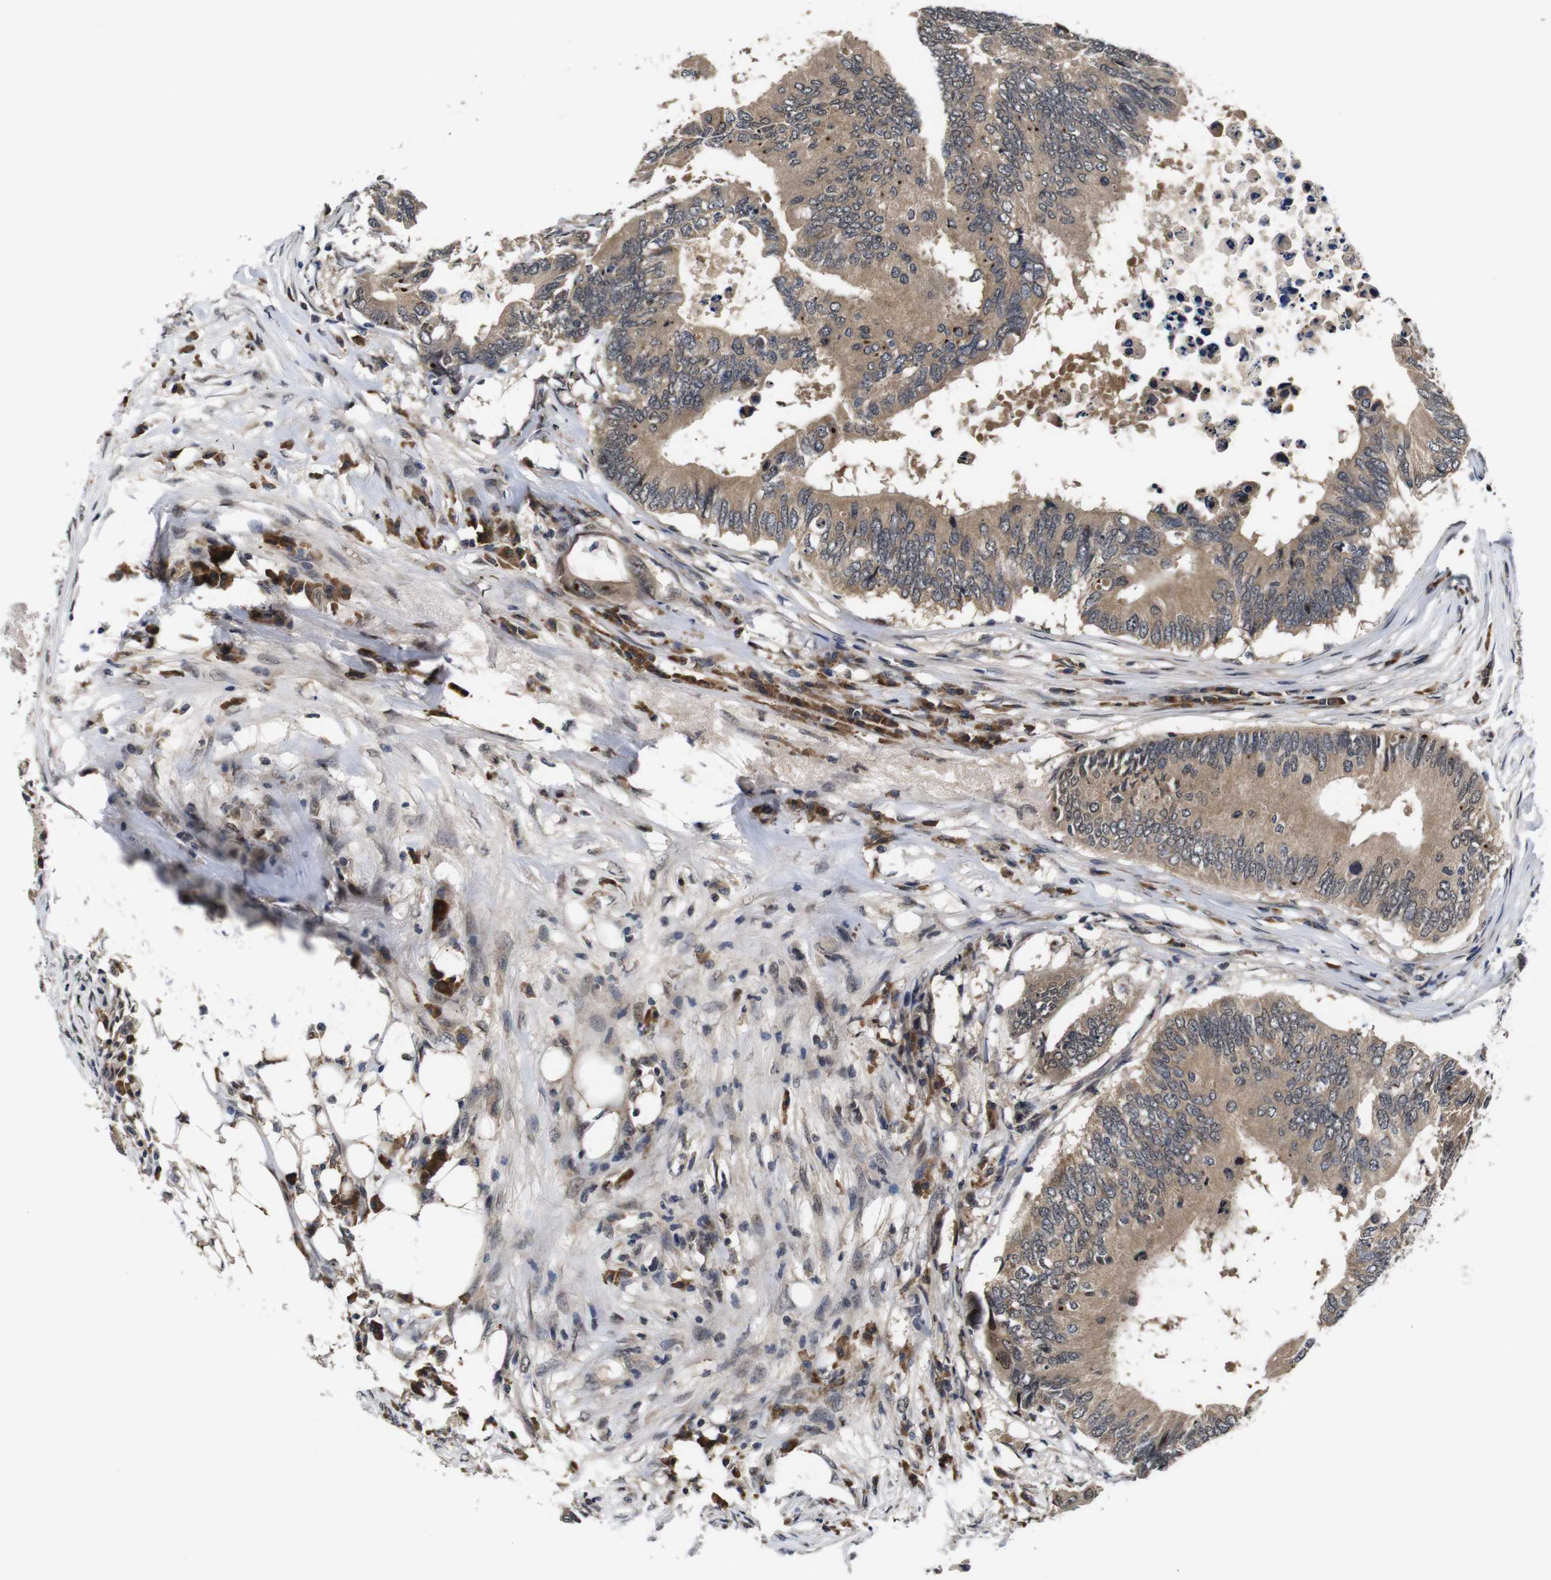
{"staining": {"intensity": "moderate", "quantity": ">75%", "location": "cytoplasmic/membranous"}, "tissue": "colorectal cancer", "cell_type": "Tumor cells", "image_type": "cancer", "snomed": [{"axis": "morphology", "description": "Adenocarcinoma, NOS"}, {"axis": "topography", "description": "Colon"}], "caption": "This histopathology image reveals immunohistochemistry (IHC) staining of human colorectal cancer (adenocarcinoma), with medium moderate cytoplasmic/membranous expression in about >75% of tumor cells.", "gene": "ZBTB46", "patient": {"sex": "male", "age": 71}}